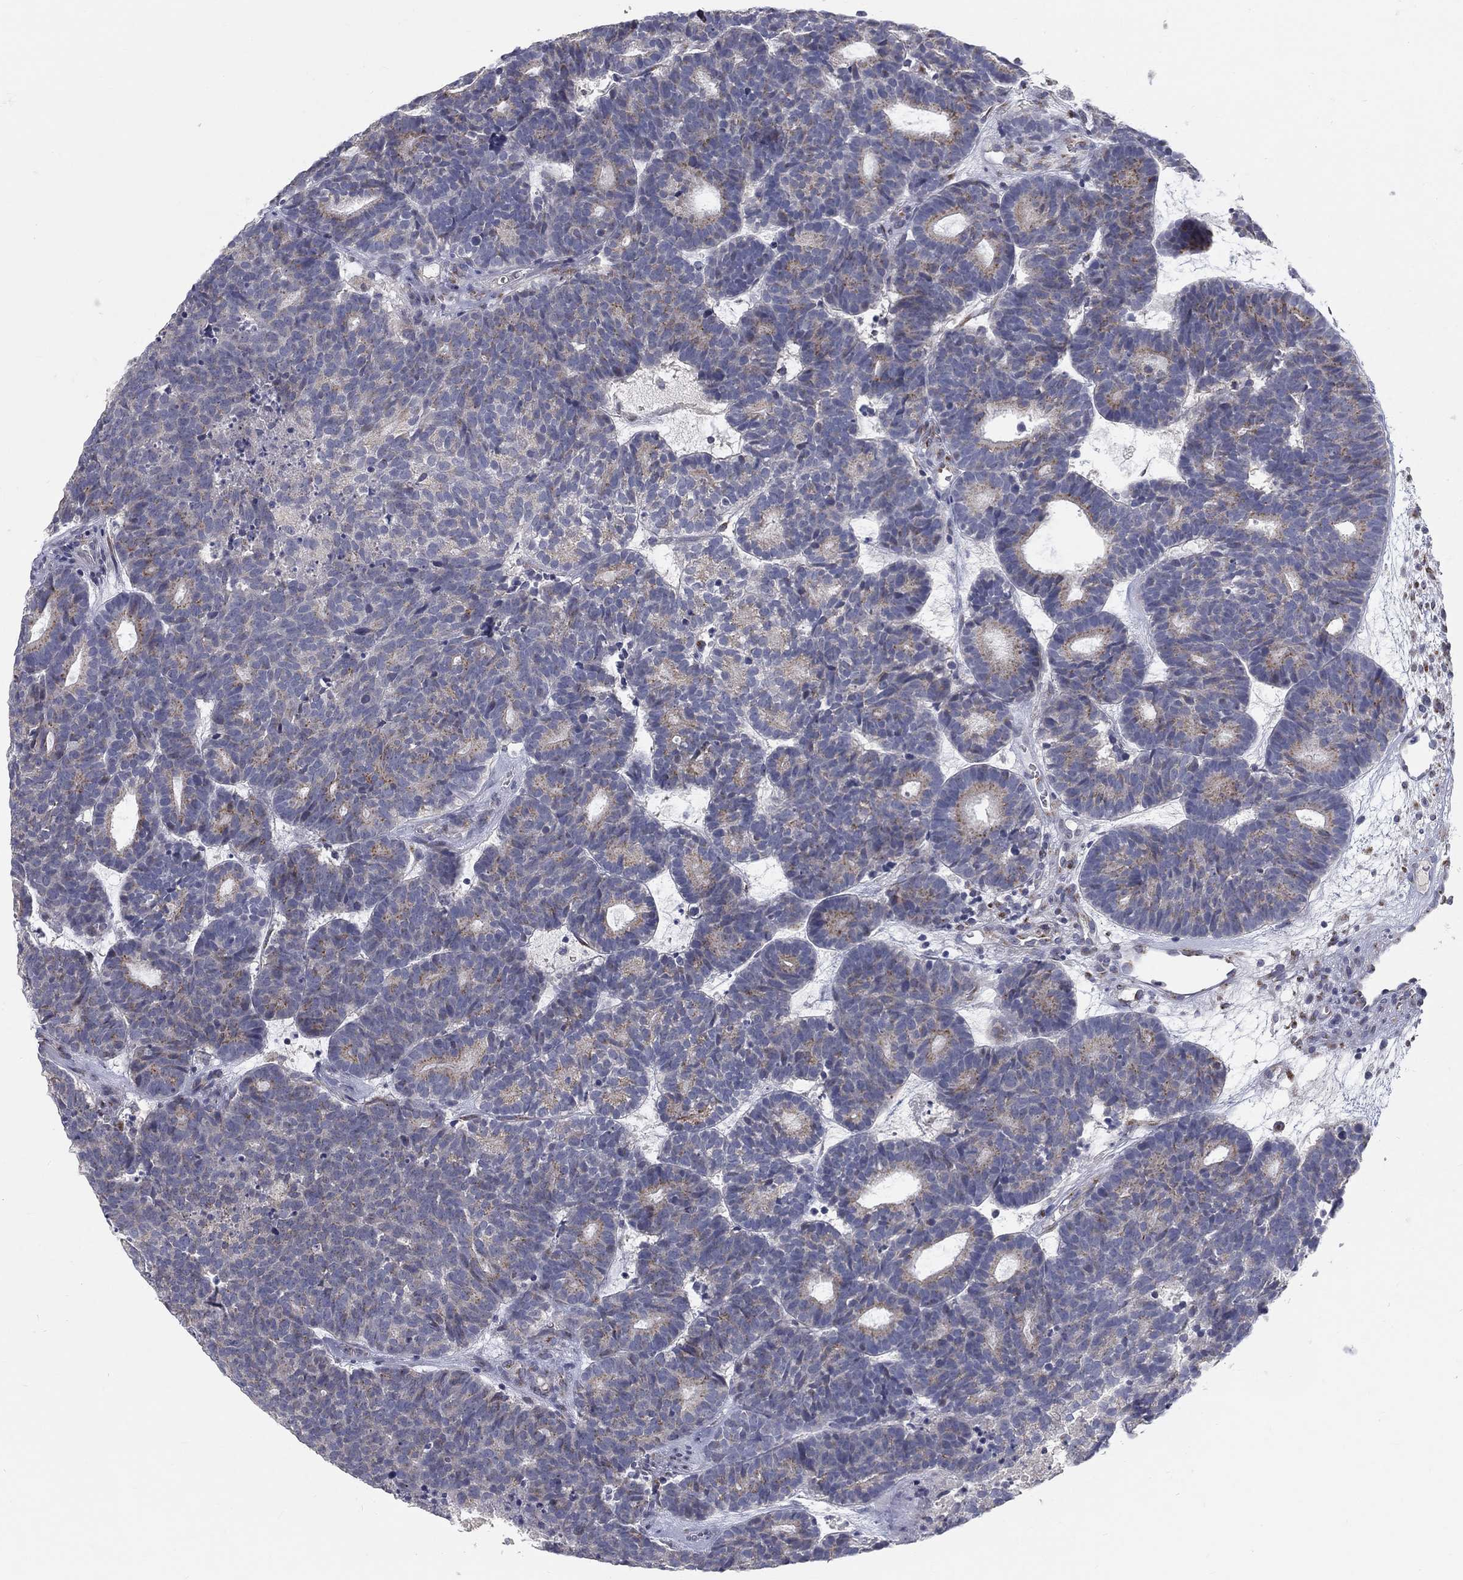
{"staining": {"intensity": "moderate", "quantity": "<25%", "location": "cytoplasmic/membranous"}, "tissue": "head and neck cancer", "cell_type": "Tumor cells", "image_type": "cancer", "snomed": [{"axis": "morphology", "description": "Adenocarcinoma, NOS"}, {"axis": "topography", "description": "Head-Neck"}], "caption": "A brown stain highlights moderate cytoplasmic/membranous positivity of a protein in head and neck cancer tumor cells. (DAB (3,3'-diaminobenzidine) IHC, brown staining for protein, blue staining for nuclei).", "gene": "PANK3", "patient": {"sex": "female", "age": 81}}